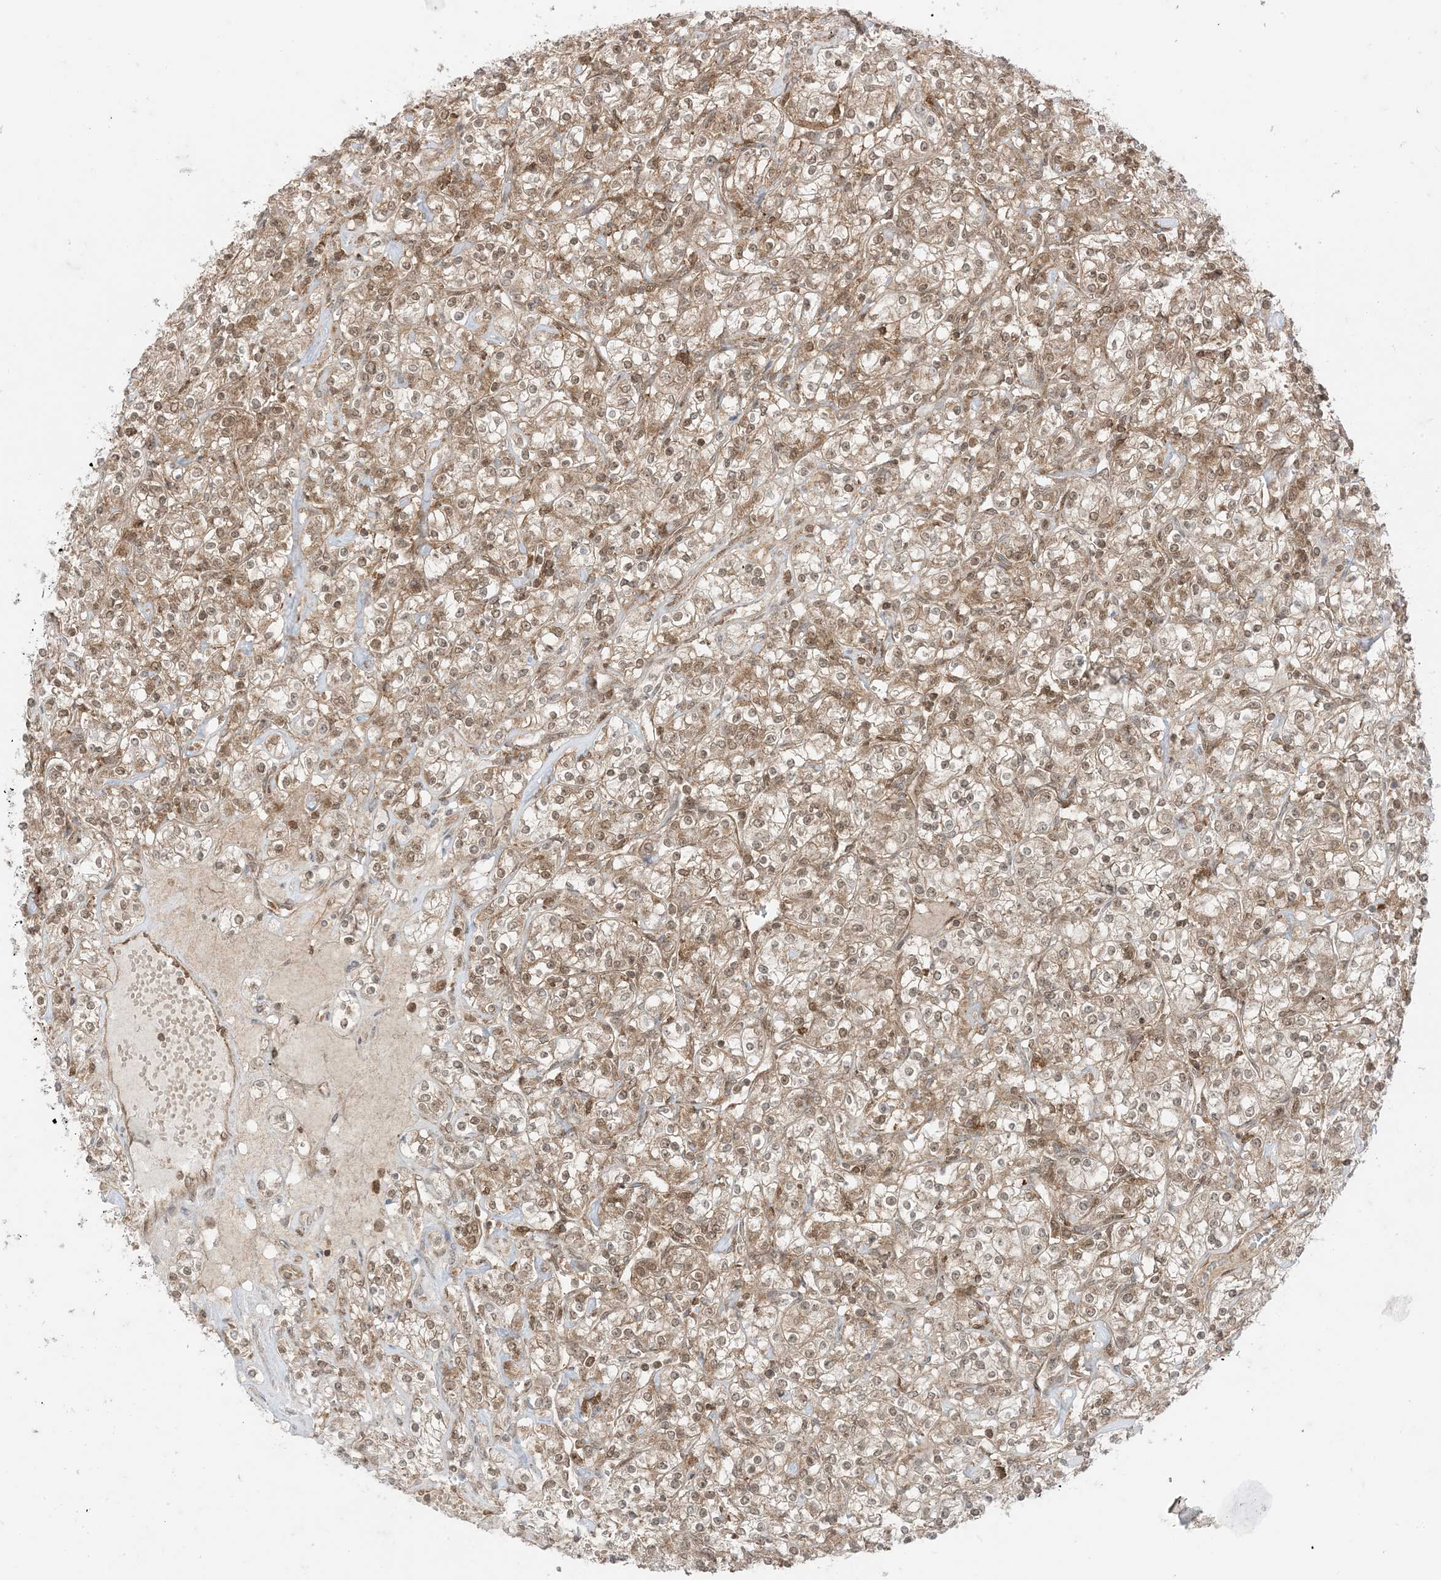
{"staining": {"intensity": "moderate", "quantity": ">75%", "location": "cytoplasmic/membranous,nuclear"}, "tissue": "renal cancer", "cell_type": "Tumor cells", "image_type": "cancer", "snomed": [{"axis": "morphology", "description": "Adenocarcinoma, NOS"}, {"axis": "topography", "description": "Kidney"}], "caption": "Immunohistochemical staining of renal cancer (adenocarcinoma) shows medium levels of moderate cytoplasmic/membranous and nuclear expression in approximately >75% of tumor cells. The staining was performed using DAB (3,3'-diaminobenzidine) to visualize the protein expression in brown, while the nuclei were stained in blue with hematoxylin (Magnification: 20x).", "gene": "PTPA", "patient": {"sex": "male", "age": 77}}